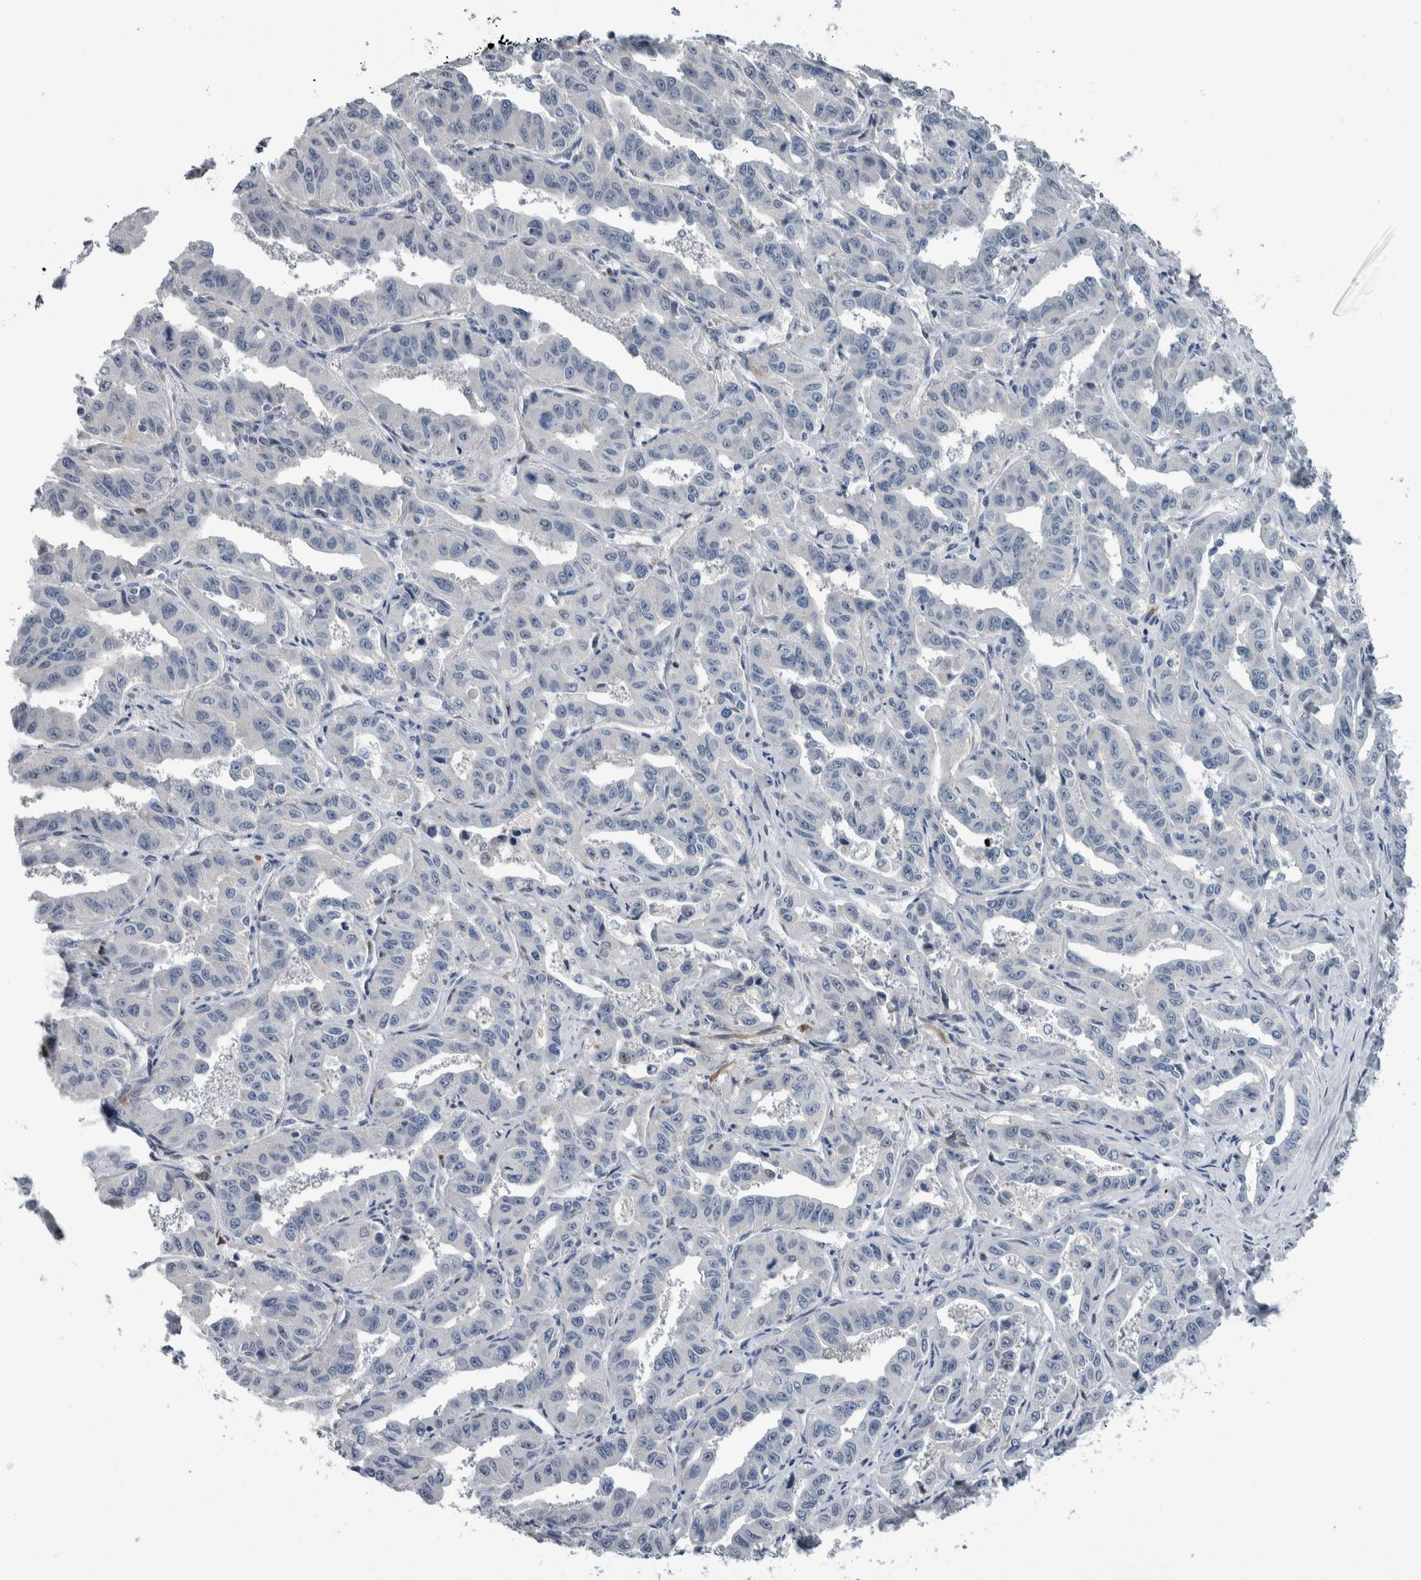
{"staining": {"intensity": "negative", "quantity": "none", "location": "none"}, "tissue": "liver cancer", "cell_type": "Tumor cells", "image_type": "cancer", "snomed": [{"axis": "morphology", "description": "Cholangiocarcinoma"}, {"axis": "topography", "description": "Liver"}], "caption": "Tumor cells show no significant staining in liver cancer.", "gene": "COL14A1", "patient": {"sex": "male", "age": 59}}